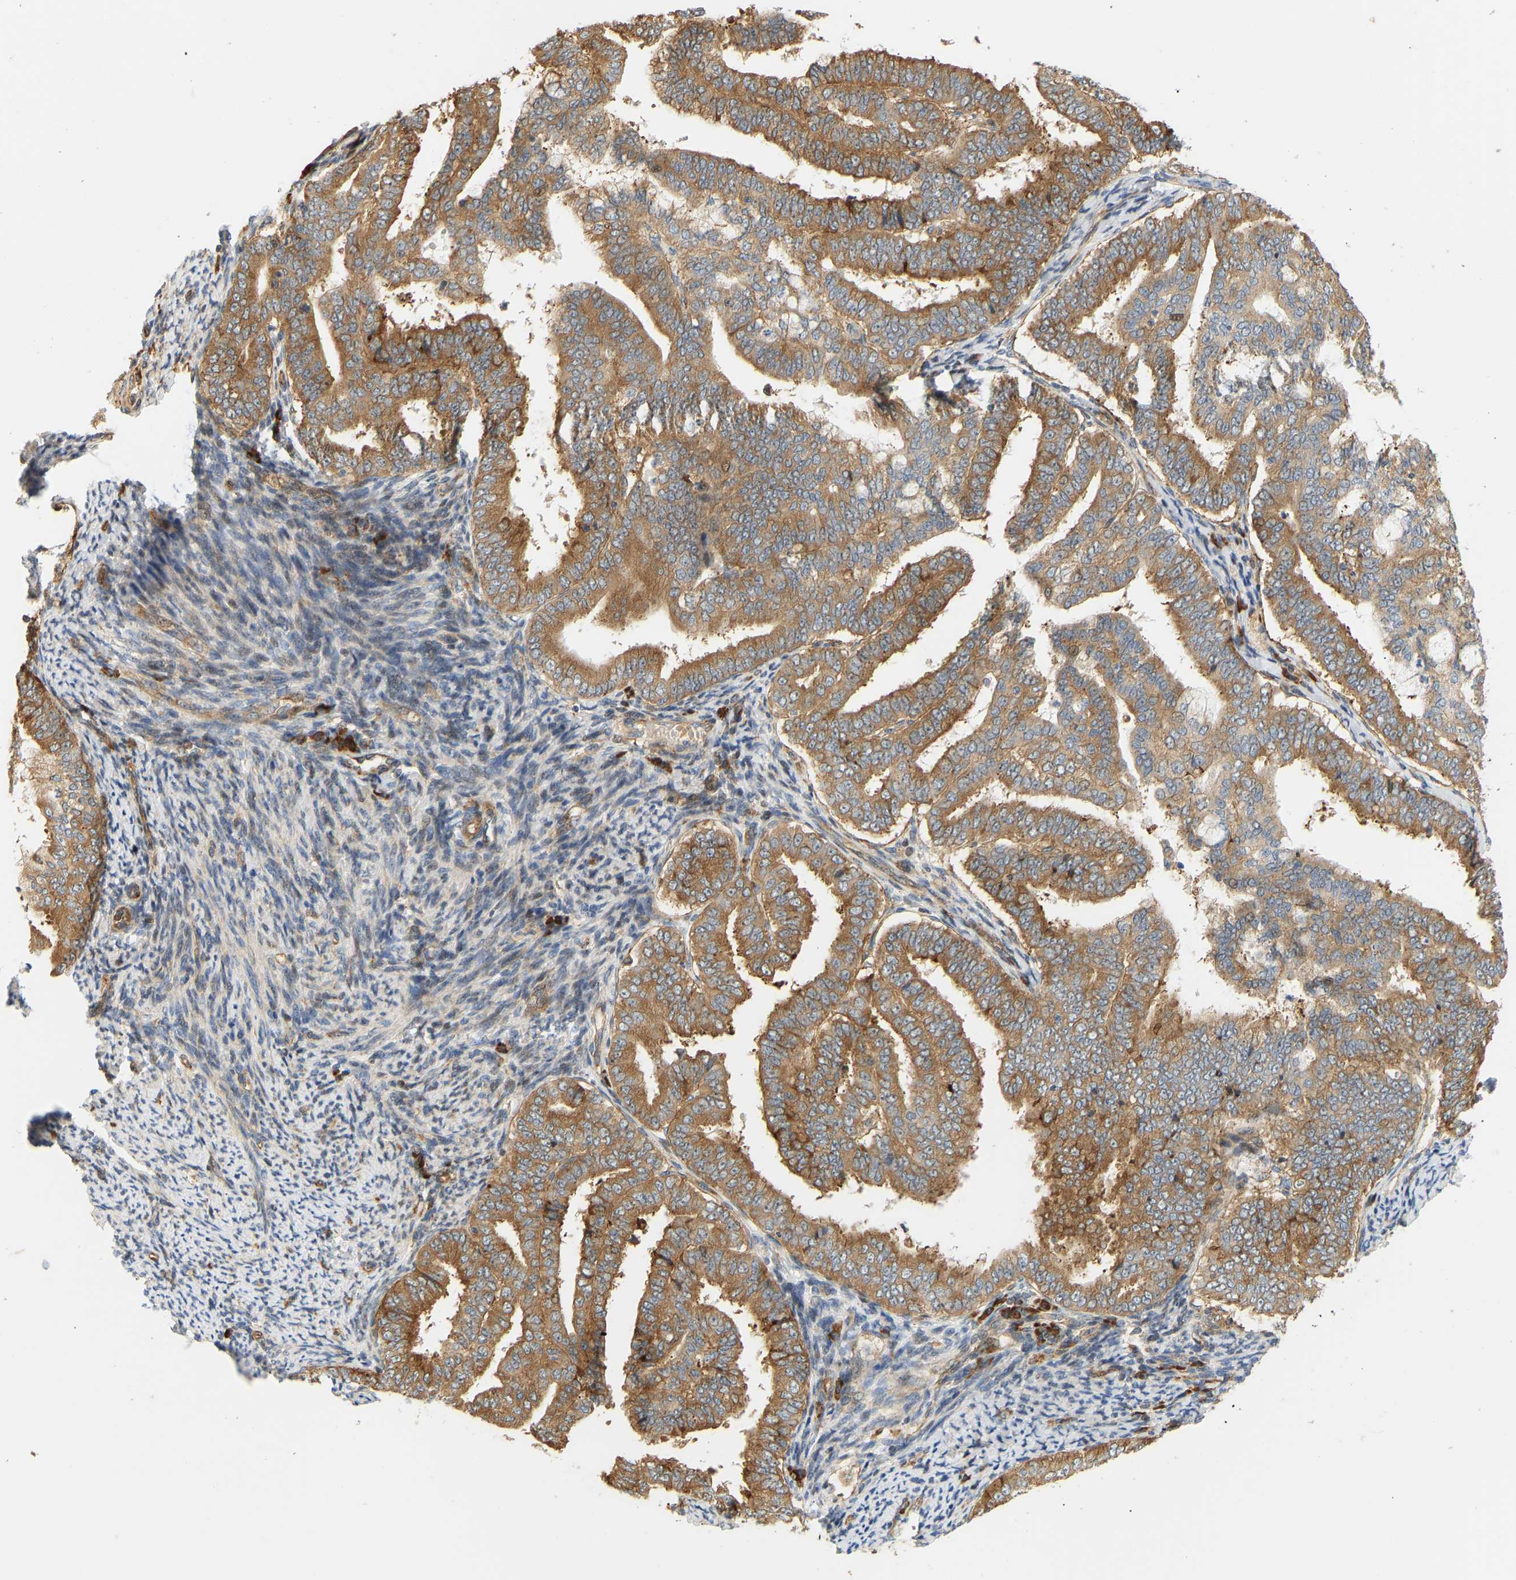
{"staining": {"intensity": "moderate", "quantity": ">75%", "location": "cytoplasmic/membranous"}, "tissue": "endometrial cancer", "cell_type": "Tumor cells", "image_type": "cancer", "snomed": [{"axis": "morphology", "description": "Adenocarcinoma, NOS"}, {"axis": "topography", "description": "Endometrium"}], "caption": "The micrograph shows staining of endometrial cancer (adenocarcinoma), revealing moderate cytoplasmic/membranous protein staining (brown color) within tumor cells. The staining was performed using DAB, with brown indicating positive protein expression. Nuclei are stained blue with hematoxylin.", "gene": "RPS14", "patient": {"sex": "female", "age": 63}}